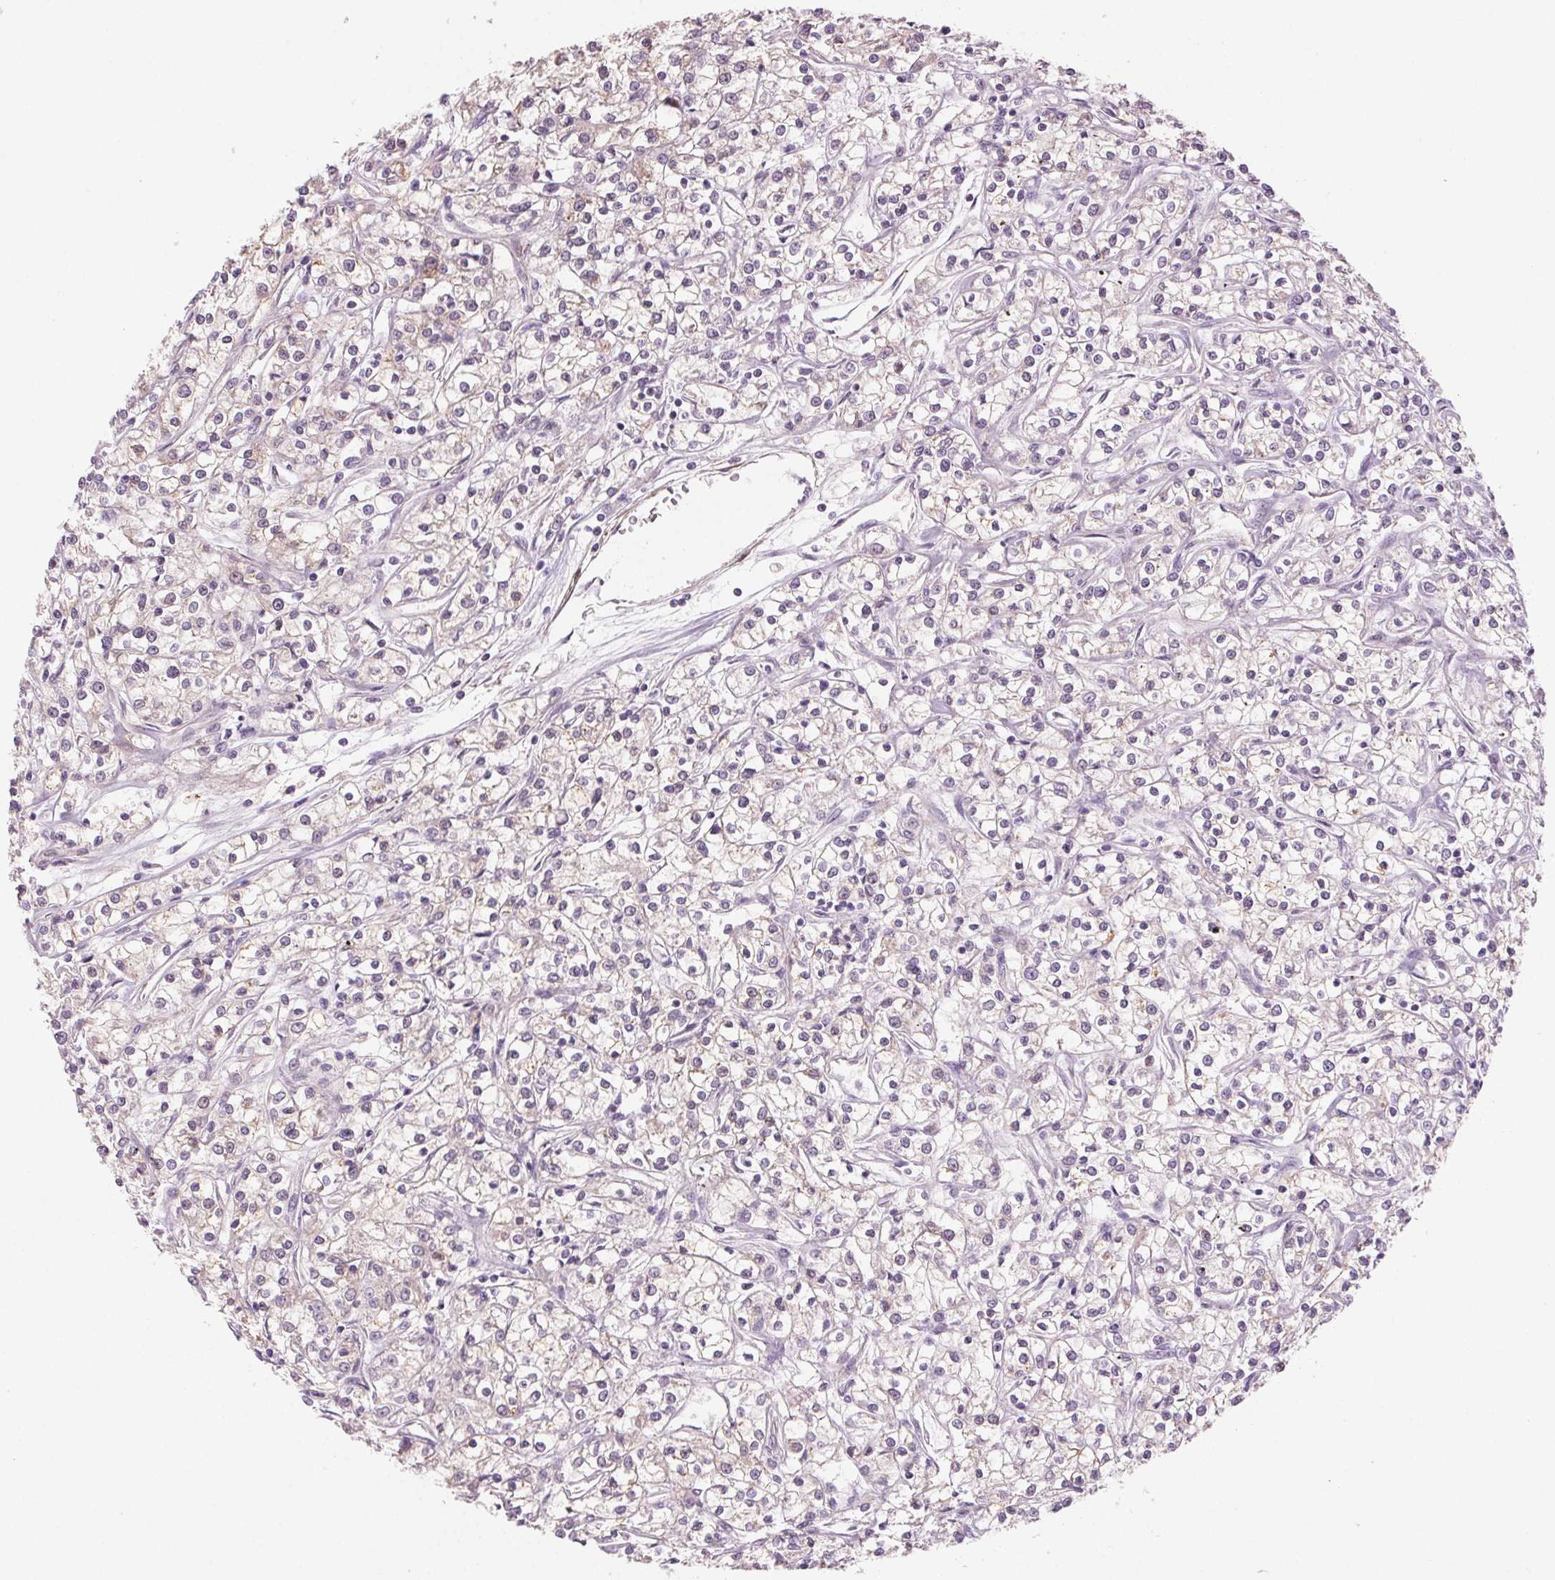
{"staining": {"intensity": "negative", "quantity": "none", "location": "none"}, "tissue": "renal cancer", "cell_type": "Tumor cells", "image_type": "cancer", "snomed": [{"axis": "morphology", "description": "Adenocarcinoma, NOS"}, {"axis": "topography", "description": "Kidney"}], "caption": "Immunohistochemistry (IHC) photomicrograph of human adenocarcinoma (renal) stained for a protein (brown), which reveals no staining in tumor cells. (Brightfield microscopy of DAB immunohistochemistry at high magnification).", "gene": "HHLA2", "patient": {"sex": "female", "age": 59}}